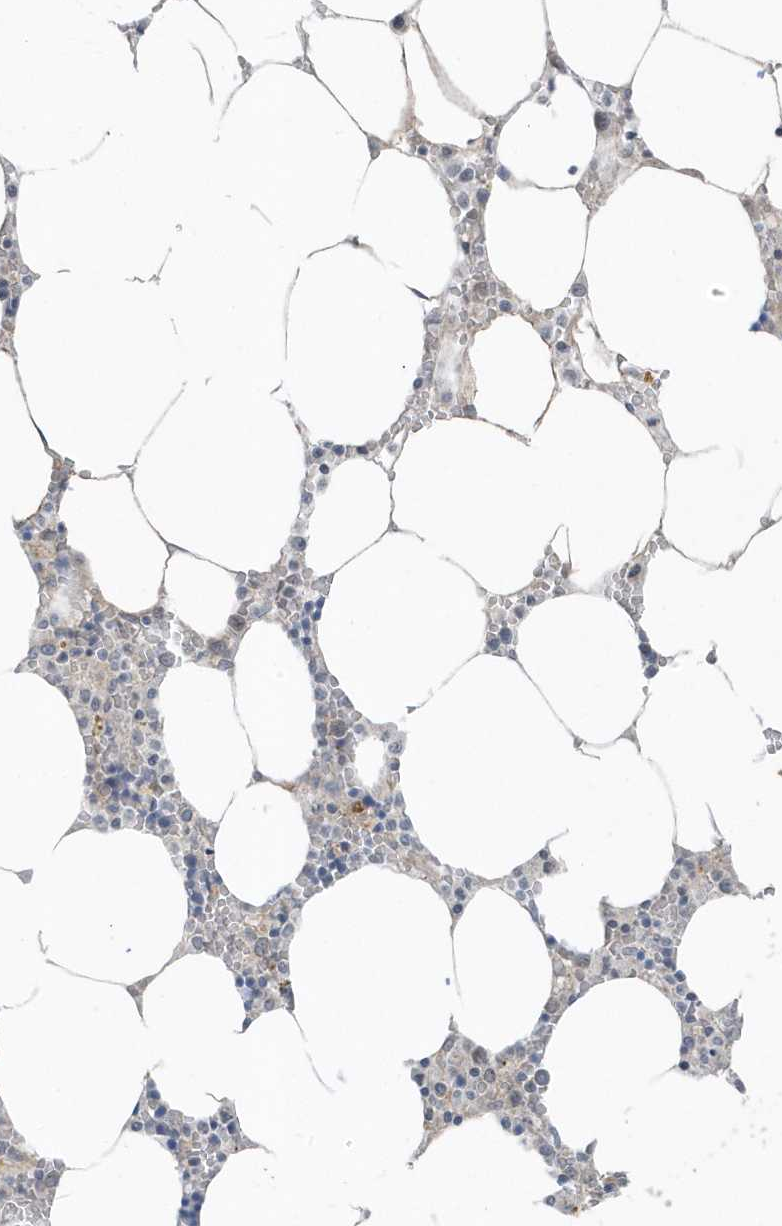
{"staining": {"intensity": "negative", "quantity": "none", "location": "none"}, "tissue": "bone marrow", "cell_type": "Hematopoietic cells", "image_type": "normal", "snomed": [{"axis": "morphology", "description": "Normal tissue, NOS"}, {"axis": "topography", "description": "Bone marrow"}], "caption": "The micrograph reveals no staining of hematopoietic cells in benign bone marrow. (IHC, brightfield microscopy, high magnification).", "gene": "PARD3B", "patient": {"sex": "male", "age": 70}}